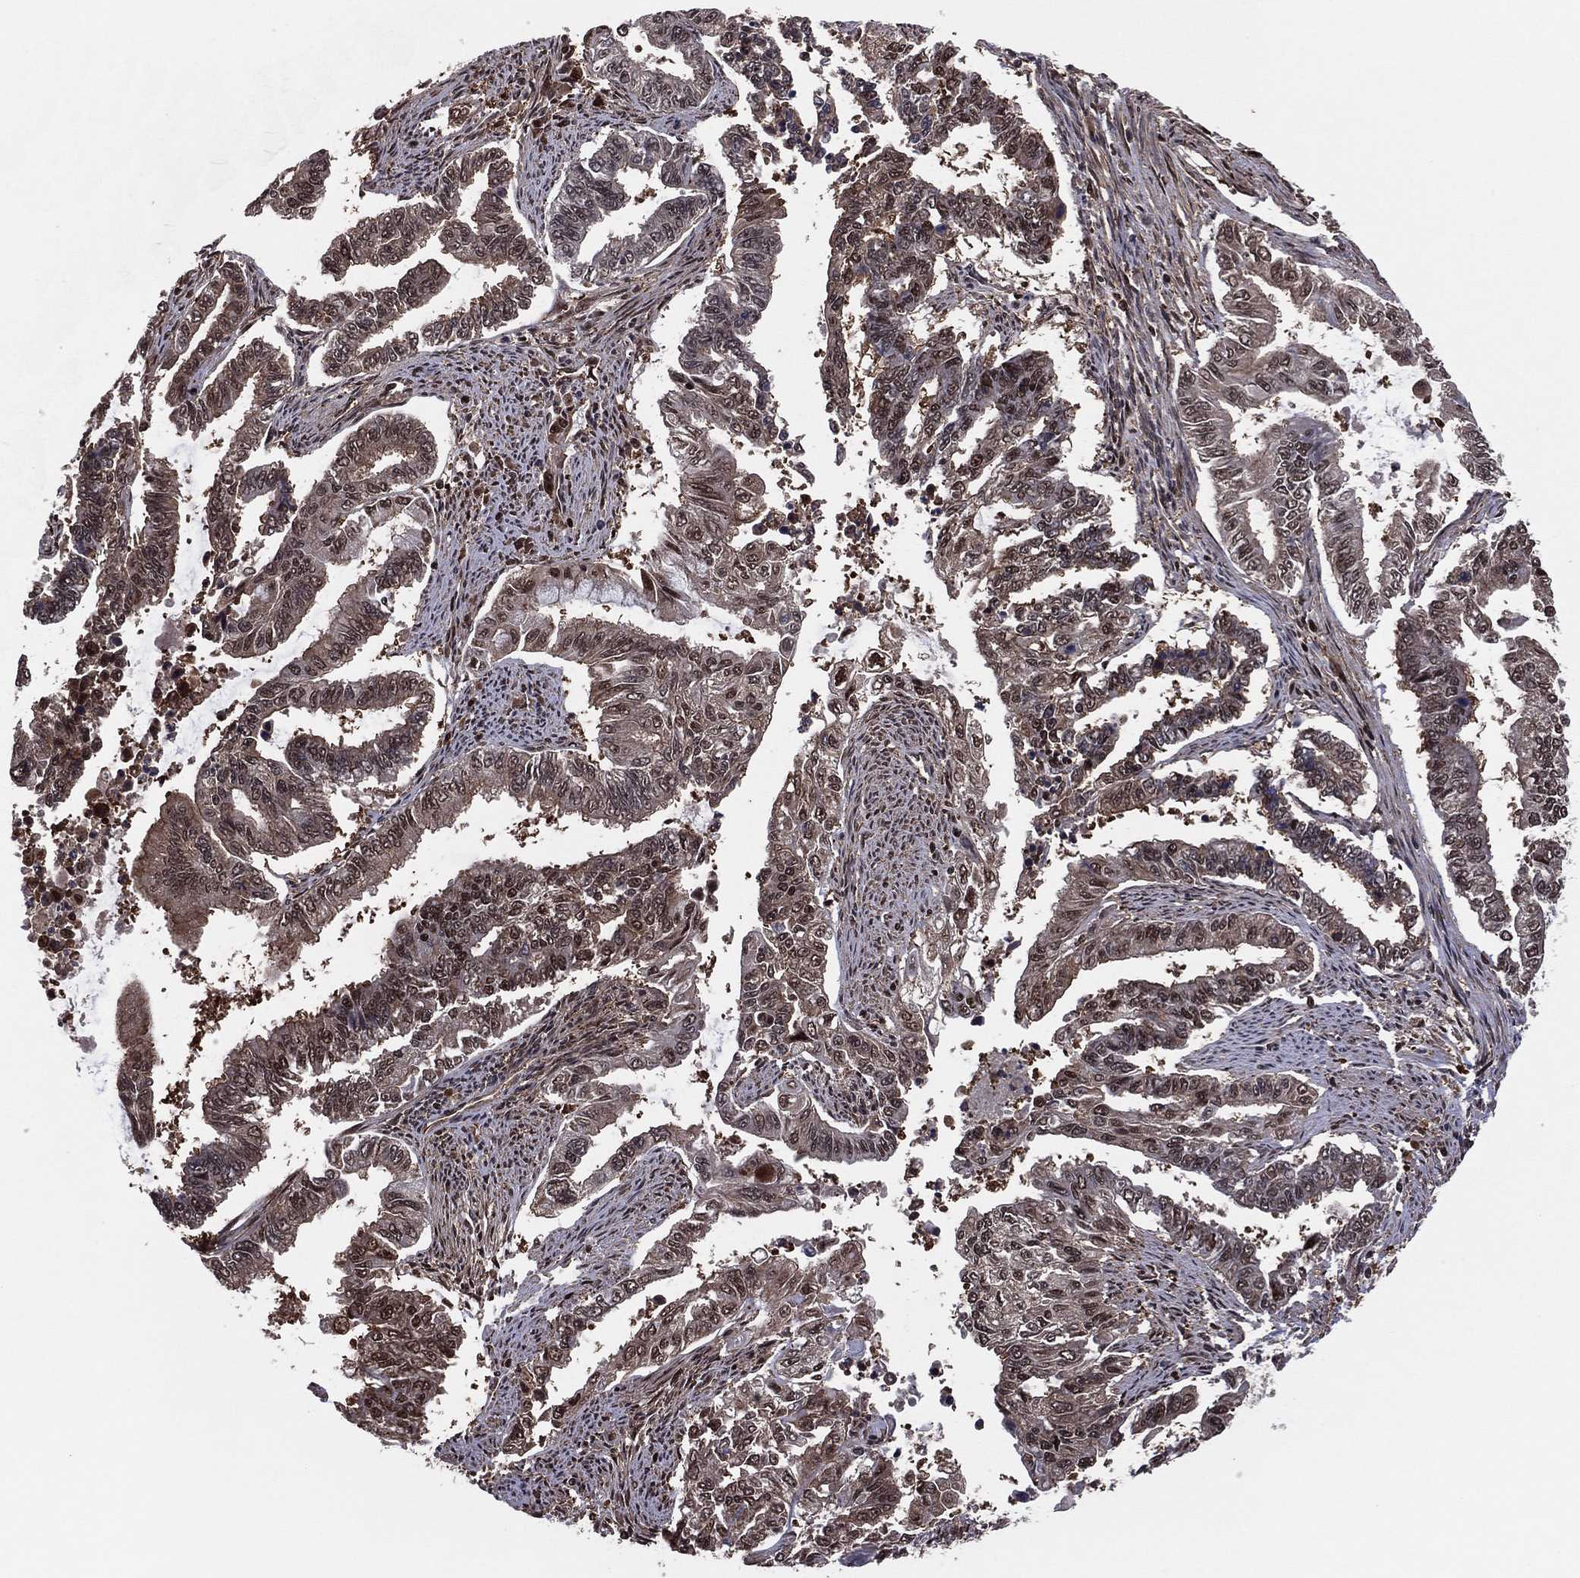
{"staining": {"intensity": "moderate", "quantity": ">75%", "location": "cytoplasmic/membranous,nuclear"}, "tissue": "endometrial cancer", "cell_type": "Tumor cells", "image_type": "cancer", "snomed": [{"axis": "morphology", "description": "Adenocarcinoma, NOS"}, {"axis": "topography", "description": "Uterus"}], "caption": "Immunohistochemistry micrograph of neoplastic tissue: endometrial adenocarcinoma stained using immunohistochemistry shows medium levels of moderate protein expression localized specifically in the cytoplasmic/membranous and nuclear of tumor cells, appearing as a cytoplasmic/membranous and nuclear brown color.", "gene": "ICOSLG", "patient": {"sex": "female", "age": 59}}